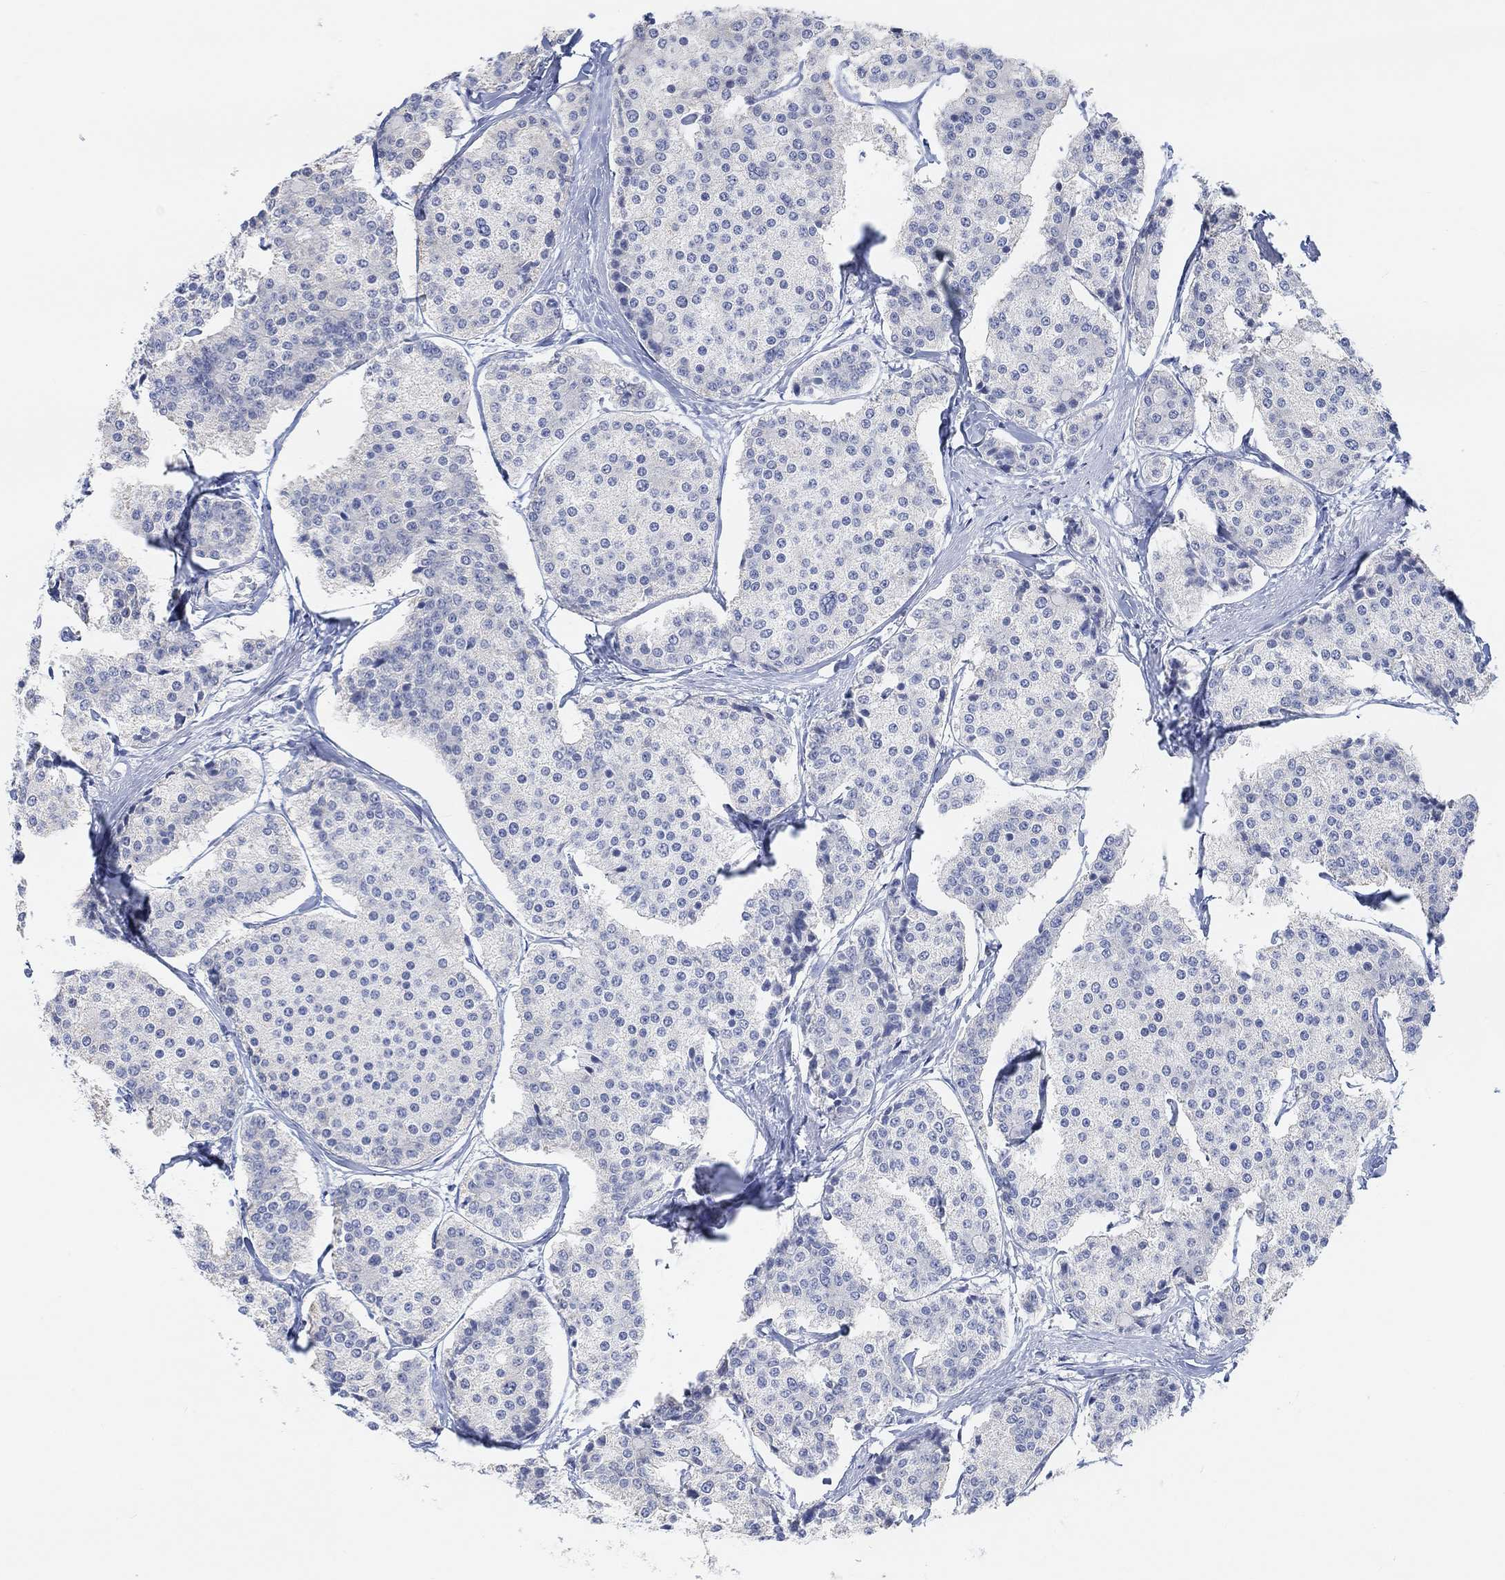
{"staining": {"intensity": "negative", "quantity": "none", "location": "none"}, "tissue": "carcinoid", "cell_type": "Tumor cells", "image_type": "cancer", "snomed": [{"axis": "morphology", "description": "Carcinoid, malignant, NOS"}, {"axis": "topography", "description": "Small intestine"}], "caption": "Immunohistochemistry (IHC) of carcinoid exhibits no staining in tumor cells.", "gene": "MUC1", "patient": {"sex": "female", "age": 65}}